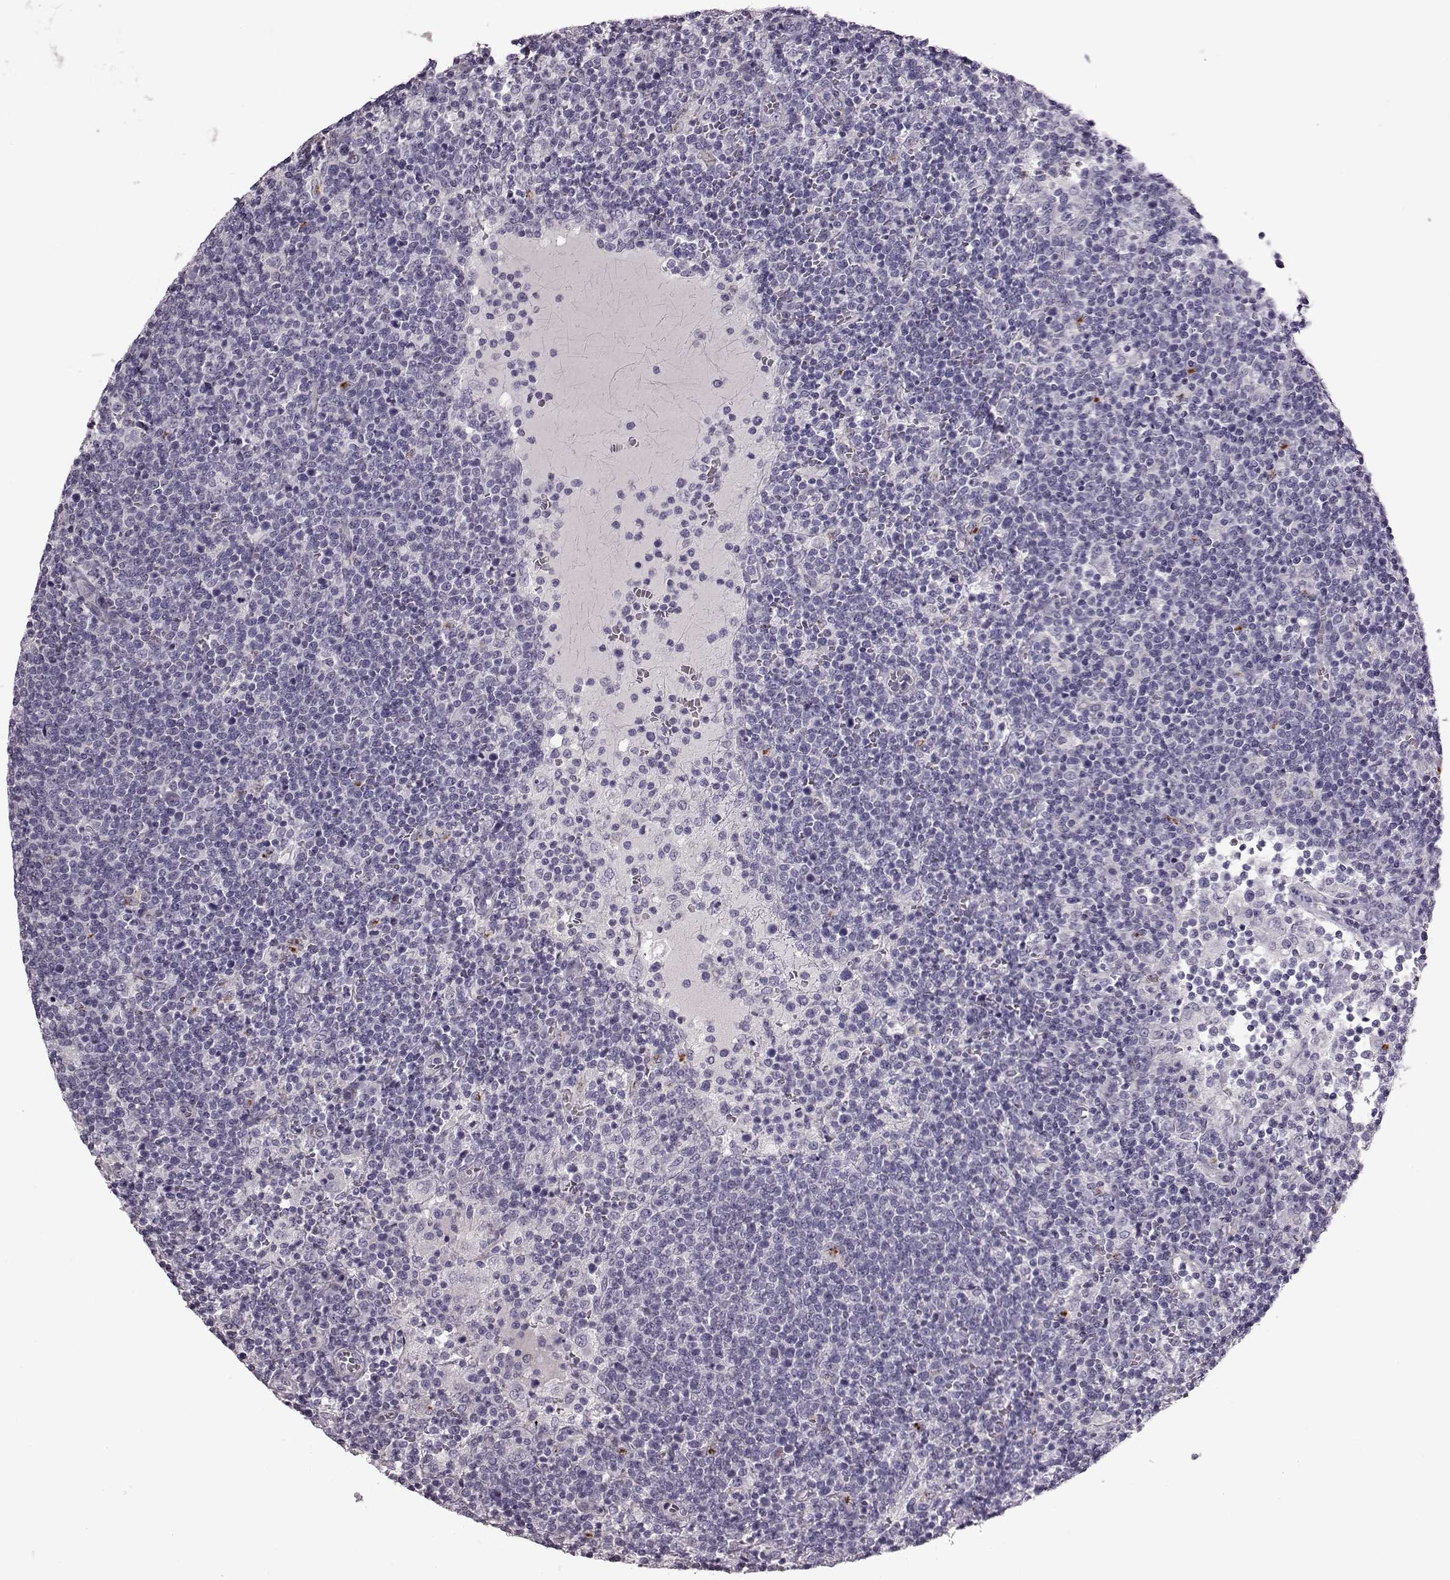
{"staining": {"intensity": "negative", "quantity": "none", "location": "none"}, "tissue": "lymphoma", "cell_type": "Tumor cells", "image_type": "cancer", "snomed": [{"axis": "morphology", "description": "Malignant lymphoma, non-Hodgkin's type, High grade"}, {"axis": "topography", "description": "Lymph node"}], "caption": "Image shows no significant protein expression in tumor cells of high-grade malignant lymphoma, non-Hodgkin's type.", "gene": "SNTG1", "patient": {"sex": "male", "age": 61}}